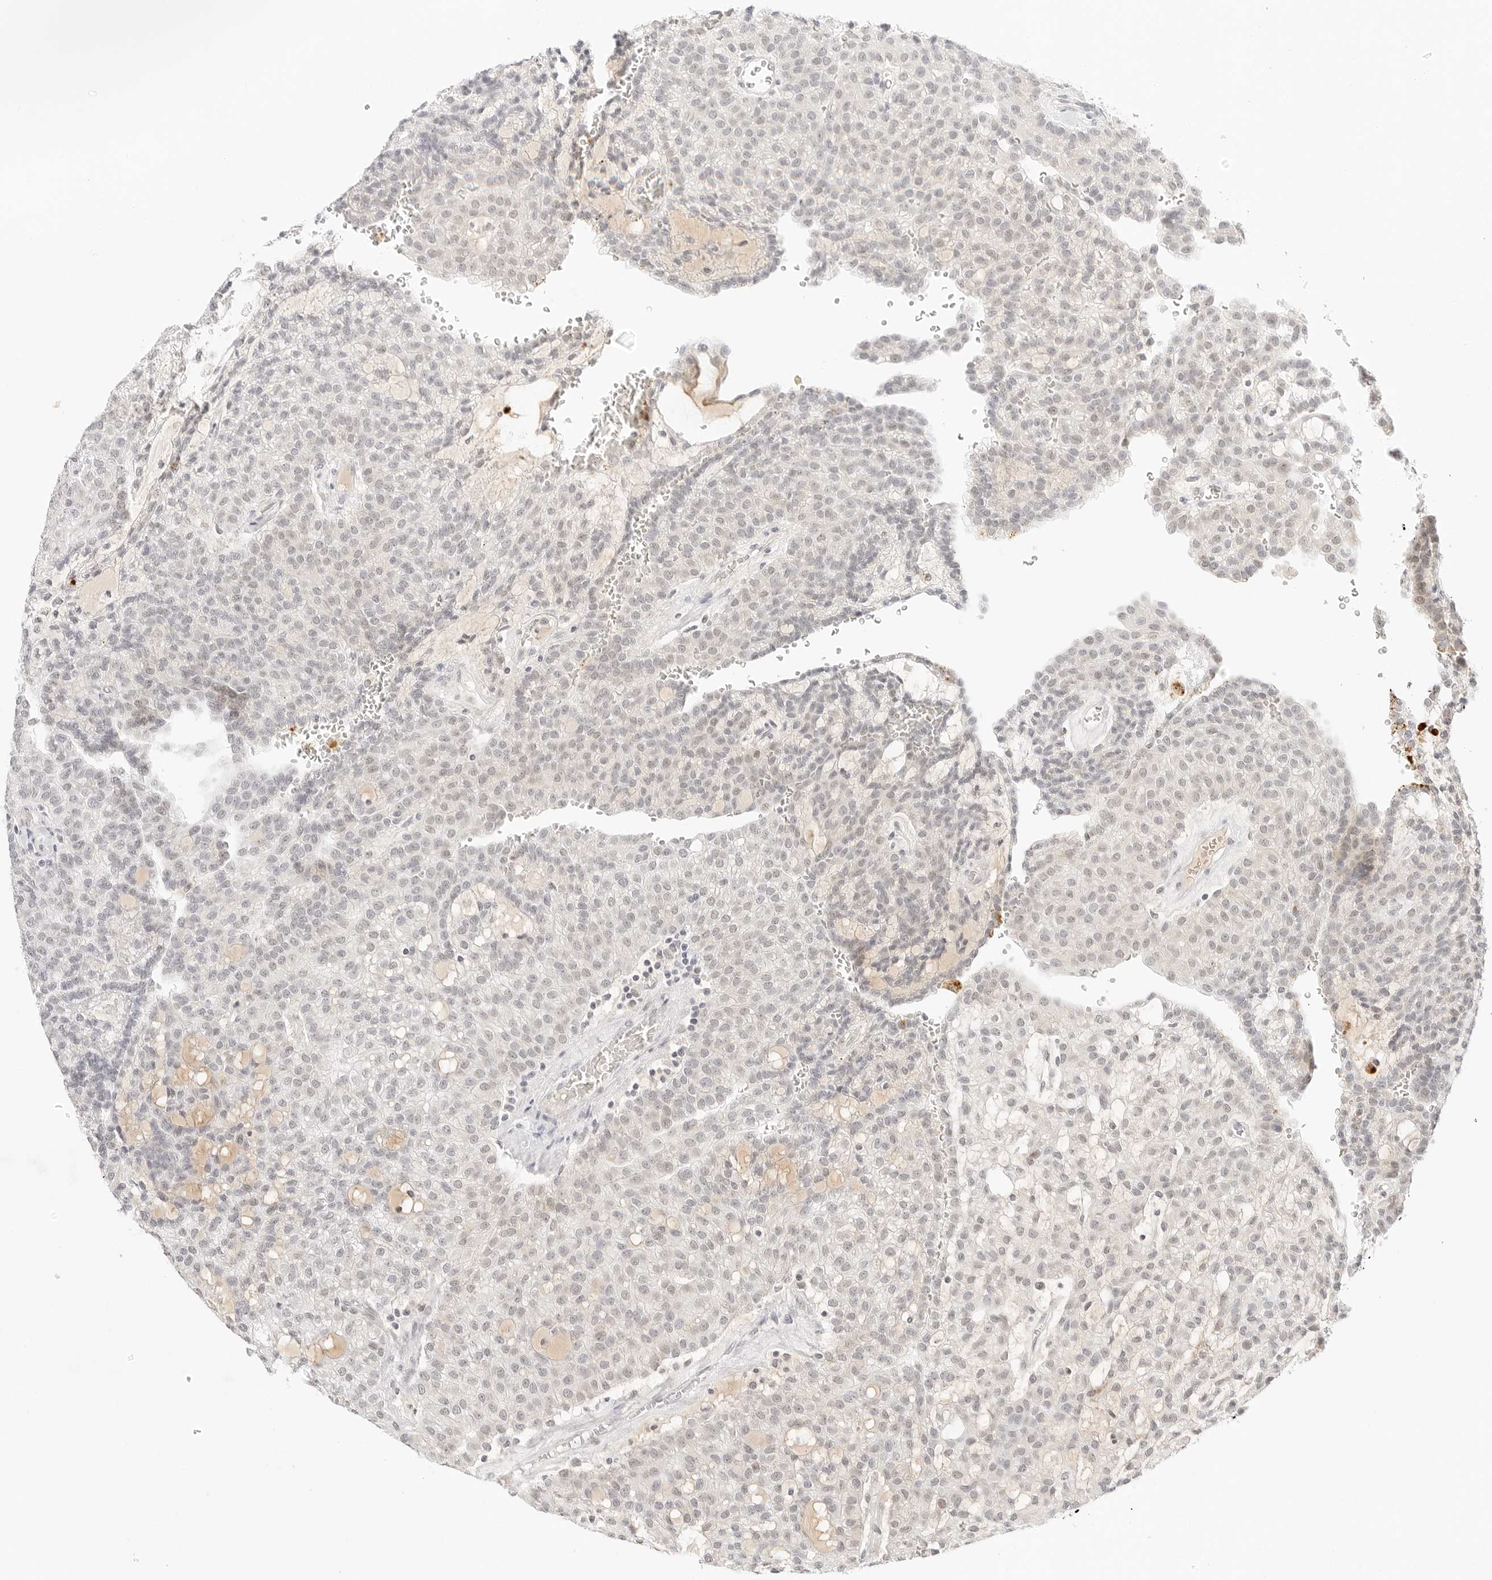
{"staining": {"intensity": "weak", "quantity": ">75%", "location": "nuclear"}, "tissue": "renal cancer", "cell_type": "Tumor cells", "image_type": "cancer", "snomed": [{"axis": "morphology", "description": "Adenocarcinoma, NOS"}, {"axis": "topography", "description": "Kidney"}], "caption": "Human renal cancer (adenocarcinoma) stained with a protein marker demonstrates weak staining in tumor cells.", "gene": "XKR4", "patient": {"sex": "male", "age": 63}}